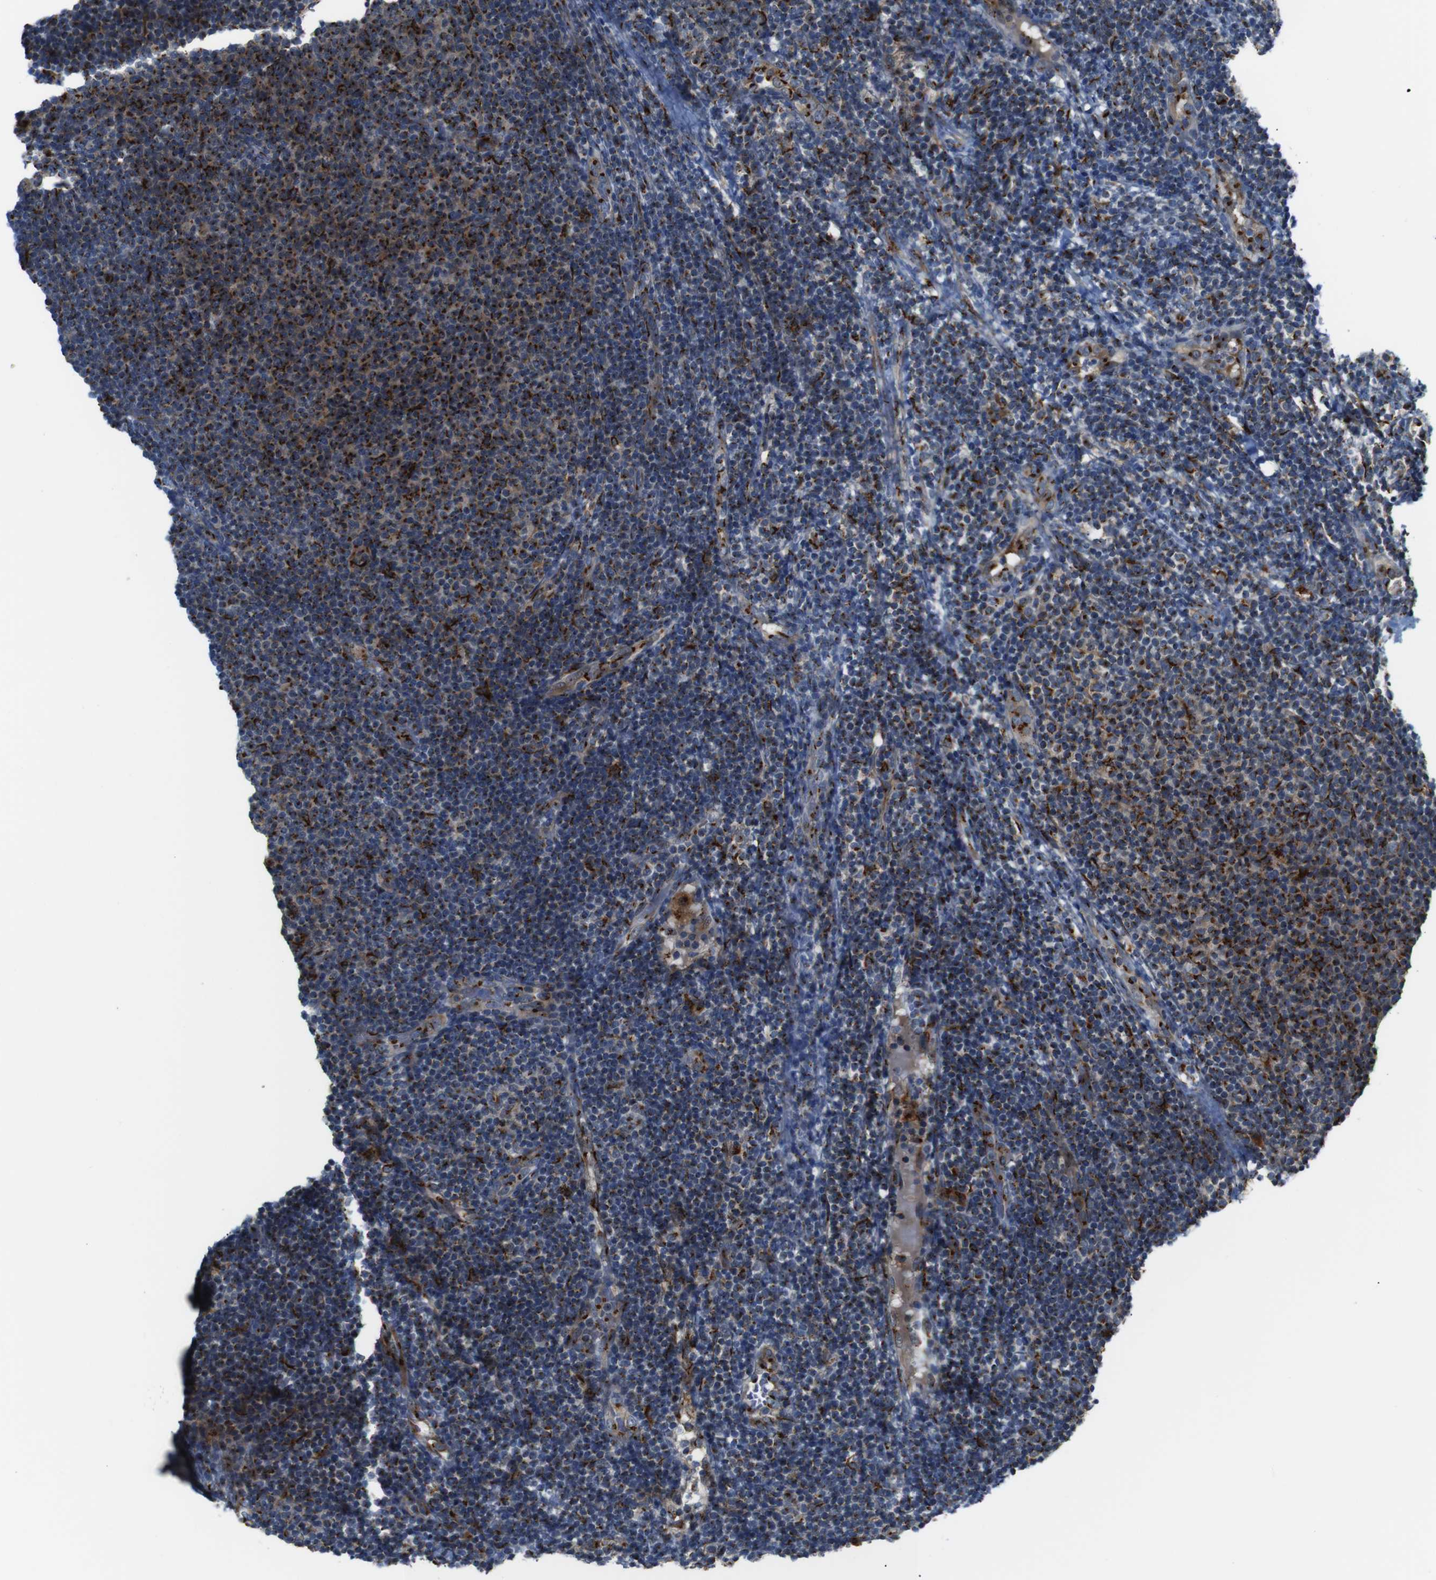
{"staining": {"intensity": "strong", "quantity": ">75%", "location": "cytoplasmic/membranous"}, "tissue": "lymphoma", "cell_type": "Tumor cells", "image_type": "cancer", "snomed": [{"axis": "morphology", "description": "Malignant lymphoma, non-Hodgkin's type, Low grade"}, {"axis": "topography", "description": "Lymph node"}], "caption": "Human malignant lymphoma, non-Hodgkin's type (low-grade) stained for a protein (brown) displays strong cytoplasmic/membranous positive positivity in about >75% of tumor cells.", "gene": "TGOLN2", "patient": {"sex": "male", "age": 66}}